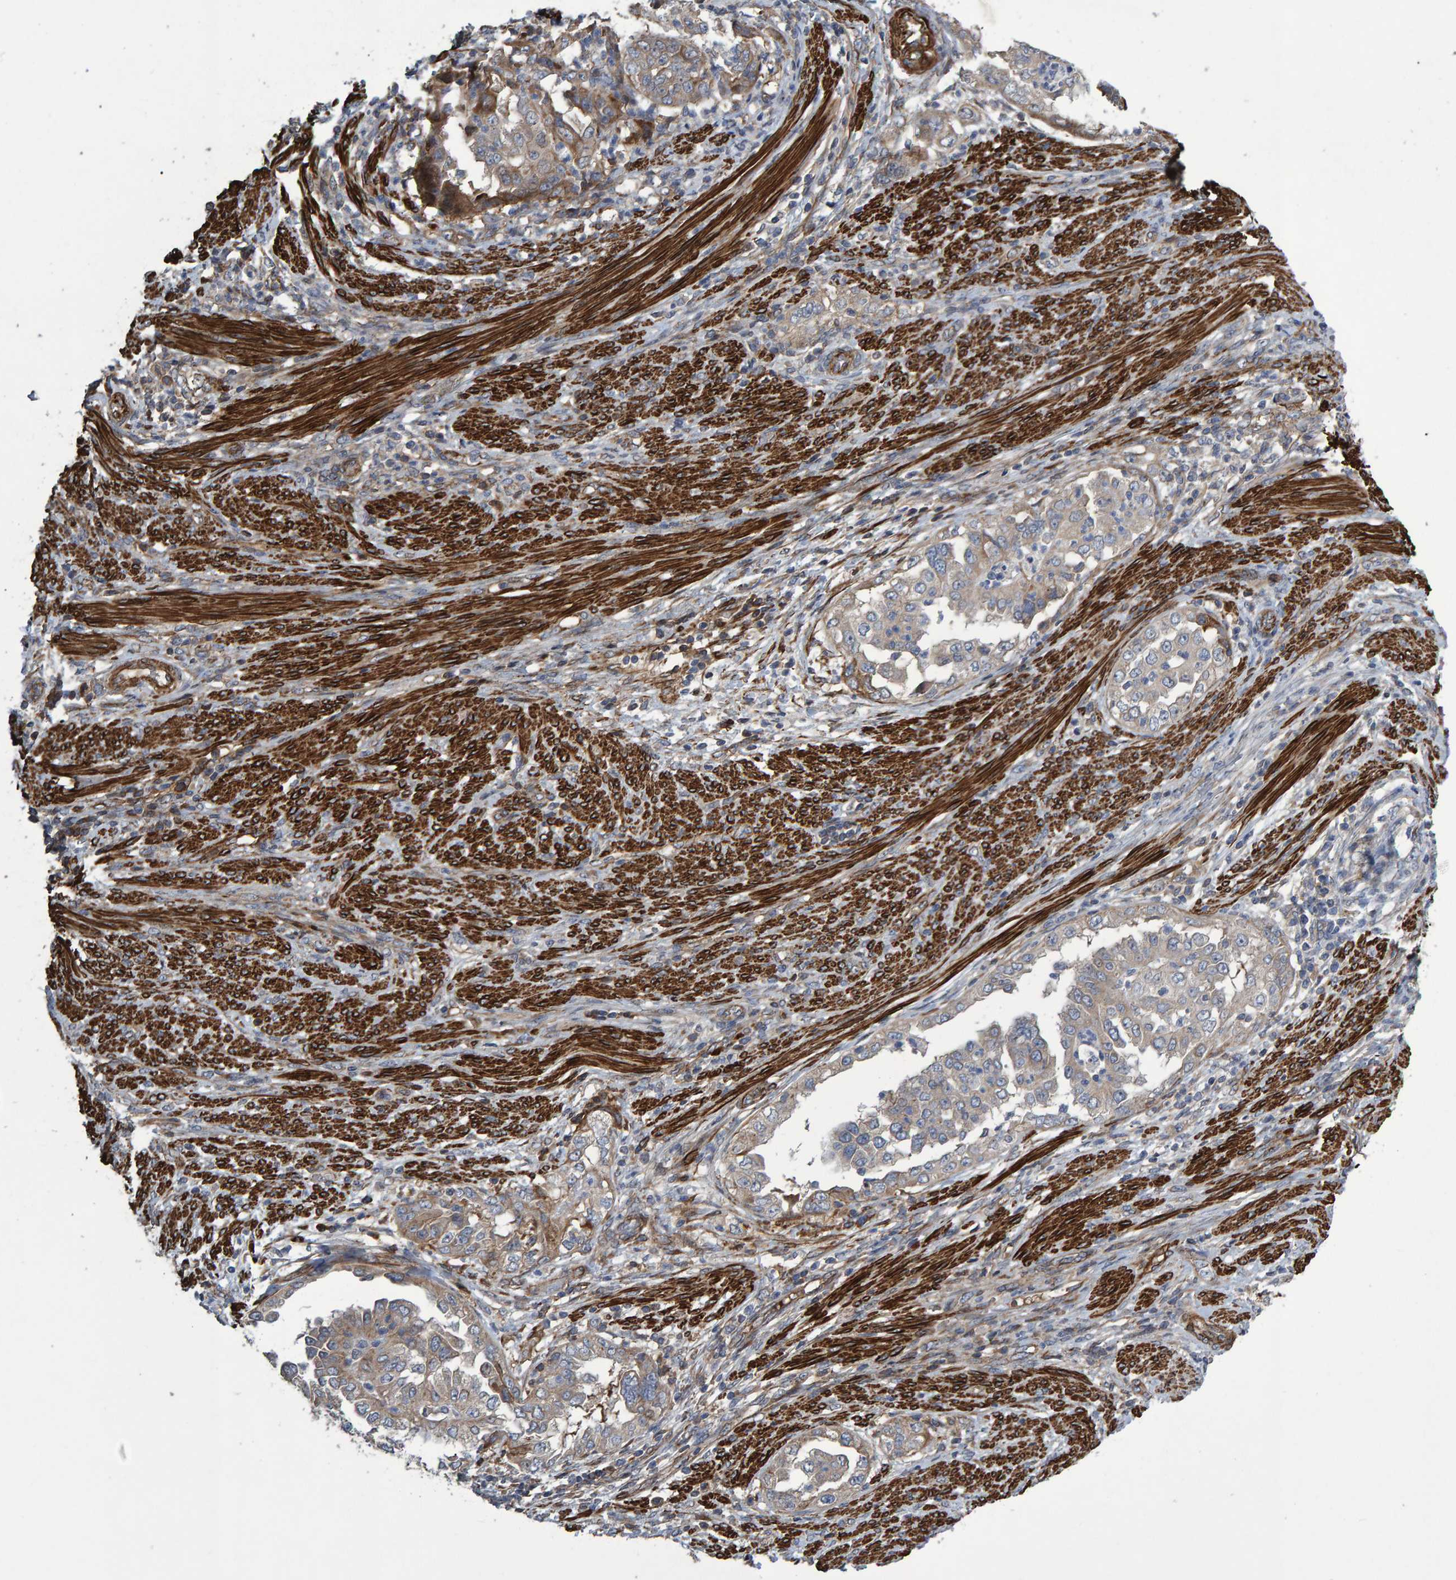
{"staining": {"intensity": "weak", "quantity": ">75%", "location": "cytoplasmic/membranous"}, "tissue": "endometrial cancer", "cell_type": "Tumor cells", "image_type": "cancer", "snomed": [{"axis": "morphology", "description": "Adenocarcinoma, NOS"}, {"axis": "topography", "description": "Endometrium"}], "caption": "The photomicrograph demonstrates a brown stain indicating the presence of a protein in the cytoplasmic/membranous of tumor cells in endometrial adenocarcinoma.", "gene": "SLIT2", "patient": {"sex": "female", "age": 85}}